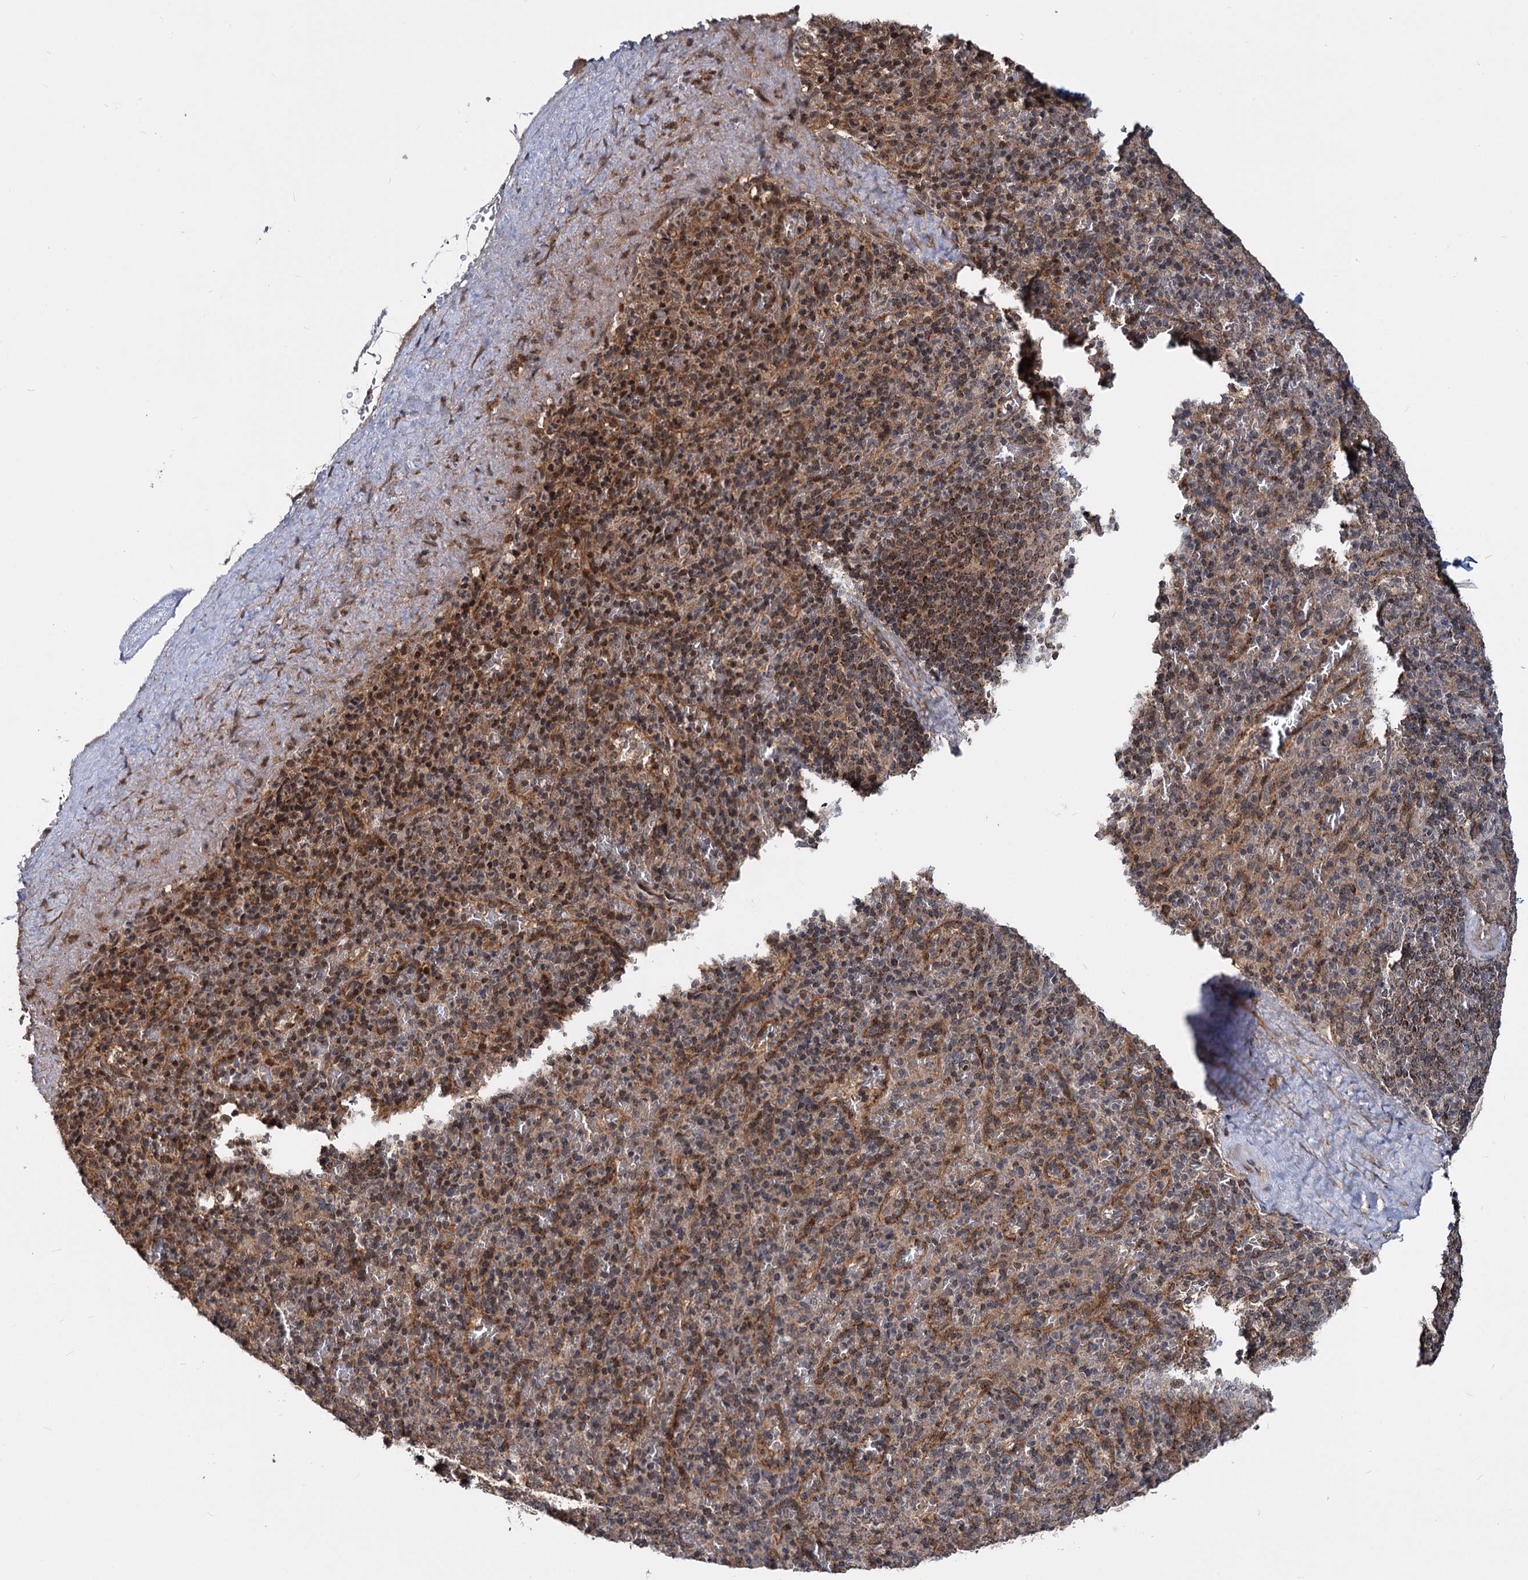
{"staining": {"intensity": "moderate", "quantity": "25%-75%", "location": "cytoplasmic/membranous"}, "tissue": "spleen", "cell_type": "Cells in red pulp", "image_type": "normal", "snomed": [{"axis": "morphology", "description": "Normal tissue, NOS"}, {"axis": "topography", "description": "Spleen"}], "caption": "IHC micrograph of unremarkable human spleen stained for a protein (brown), which demonstrates medium levels of moderate cytoplasmic/membranous staining in about 25%-75% of cells in red pulp.", "gene": "CEP76", "patient": {"sex": "male", "age": 82}}